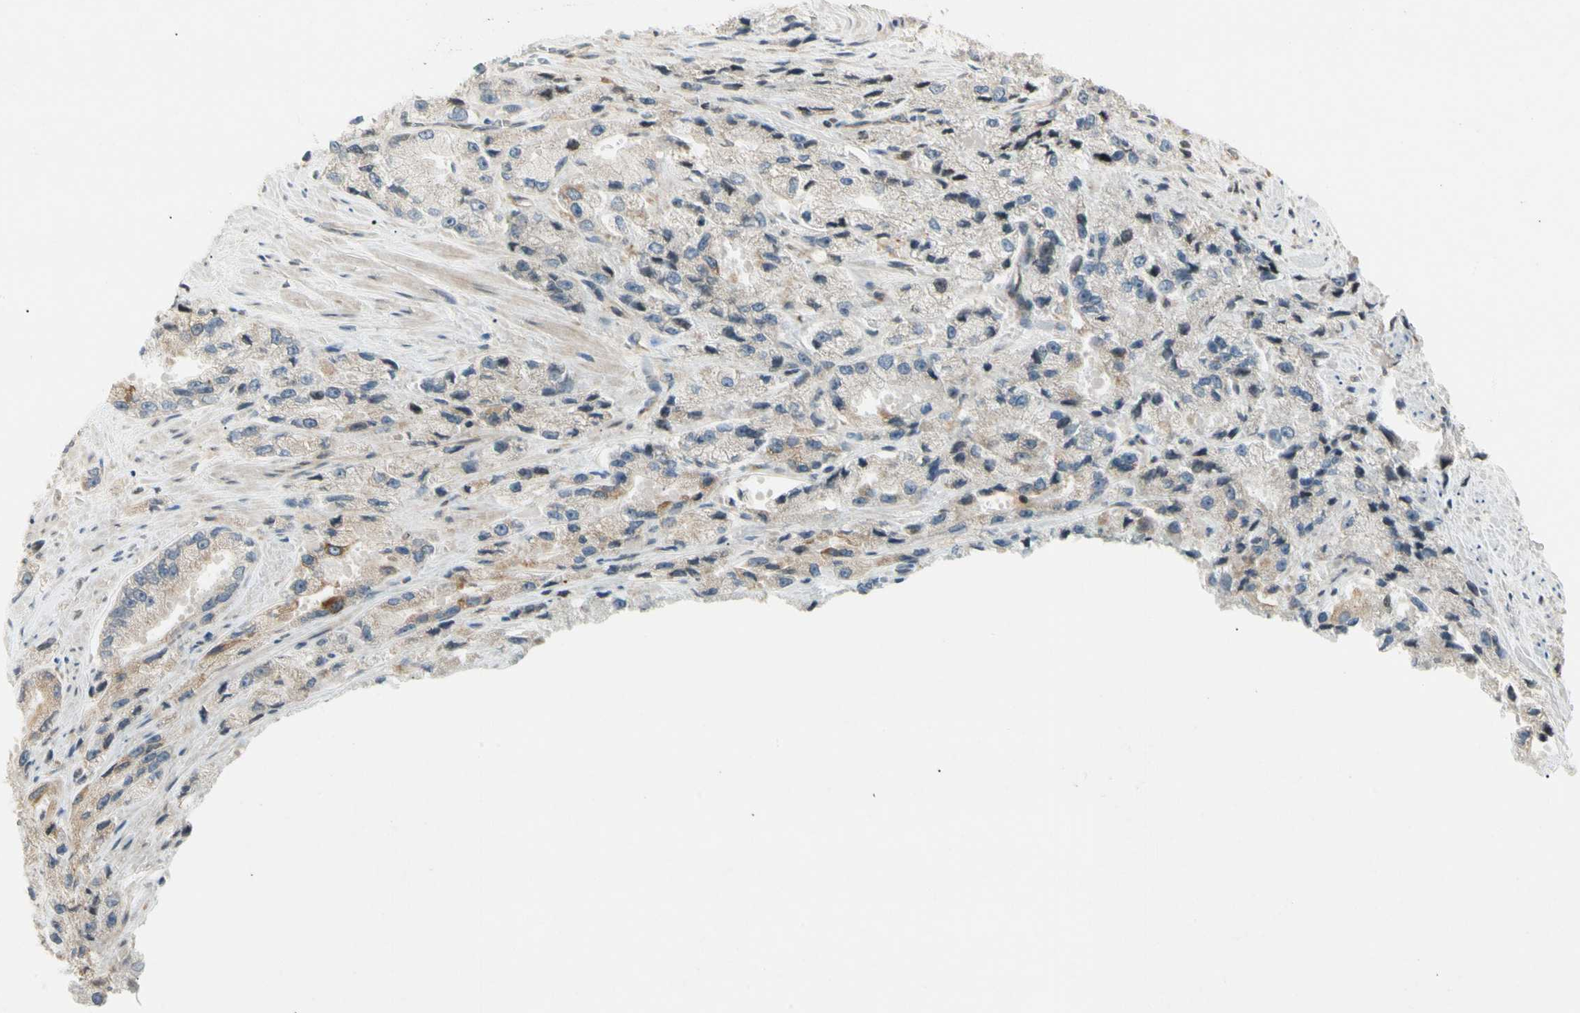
{"staining": {"intensity": "negative", "quantity": "none", "location": "none"}, "tissue": "prostate cancer", "cell_type": "Tumor cells", "image_type": "cancer", "snomed": [{"axis": "morphology", "description": "Adenocarcinoma, High grade"}, {"axis": "topography", "description": "Prostate"}], "caption": "This image is of adenocarcinoma (high-grade) (prostate) stained with immunohistochemistry to label a protein in brown with the nuclei are counter-stained blue. There is no positivity in tumor cells.", "gene": "FNDC3B", "patient": {"sex": "male", "age": 58}}